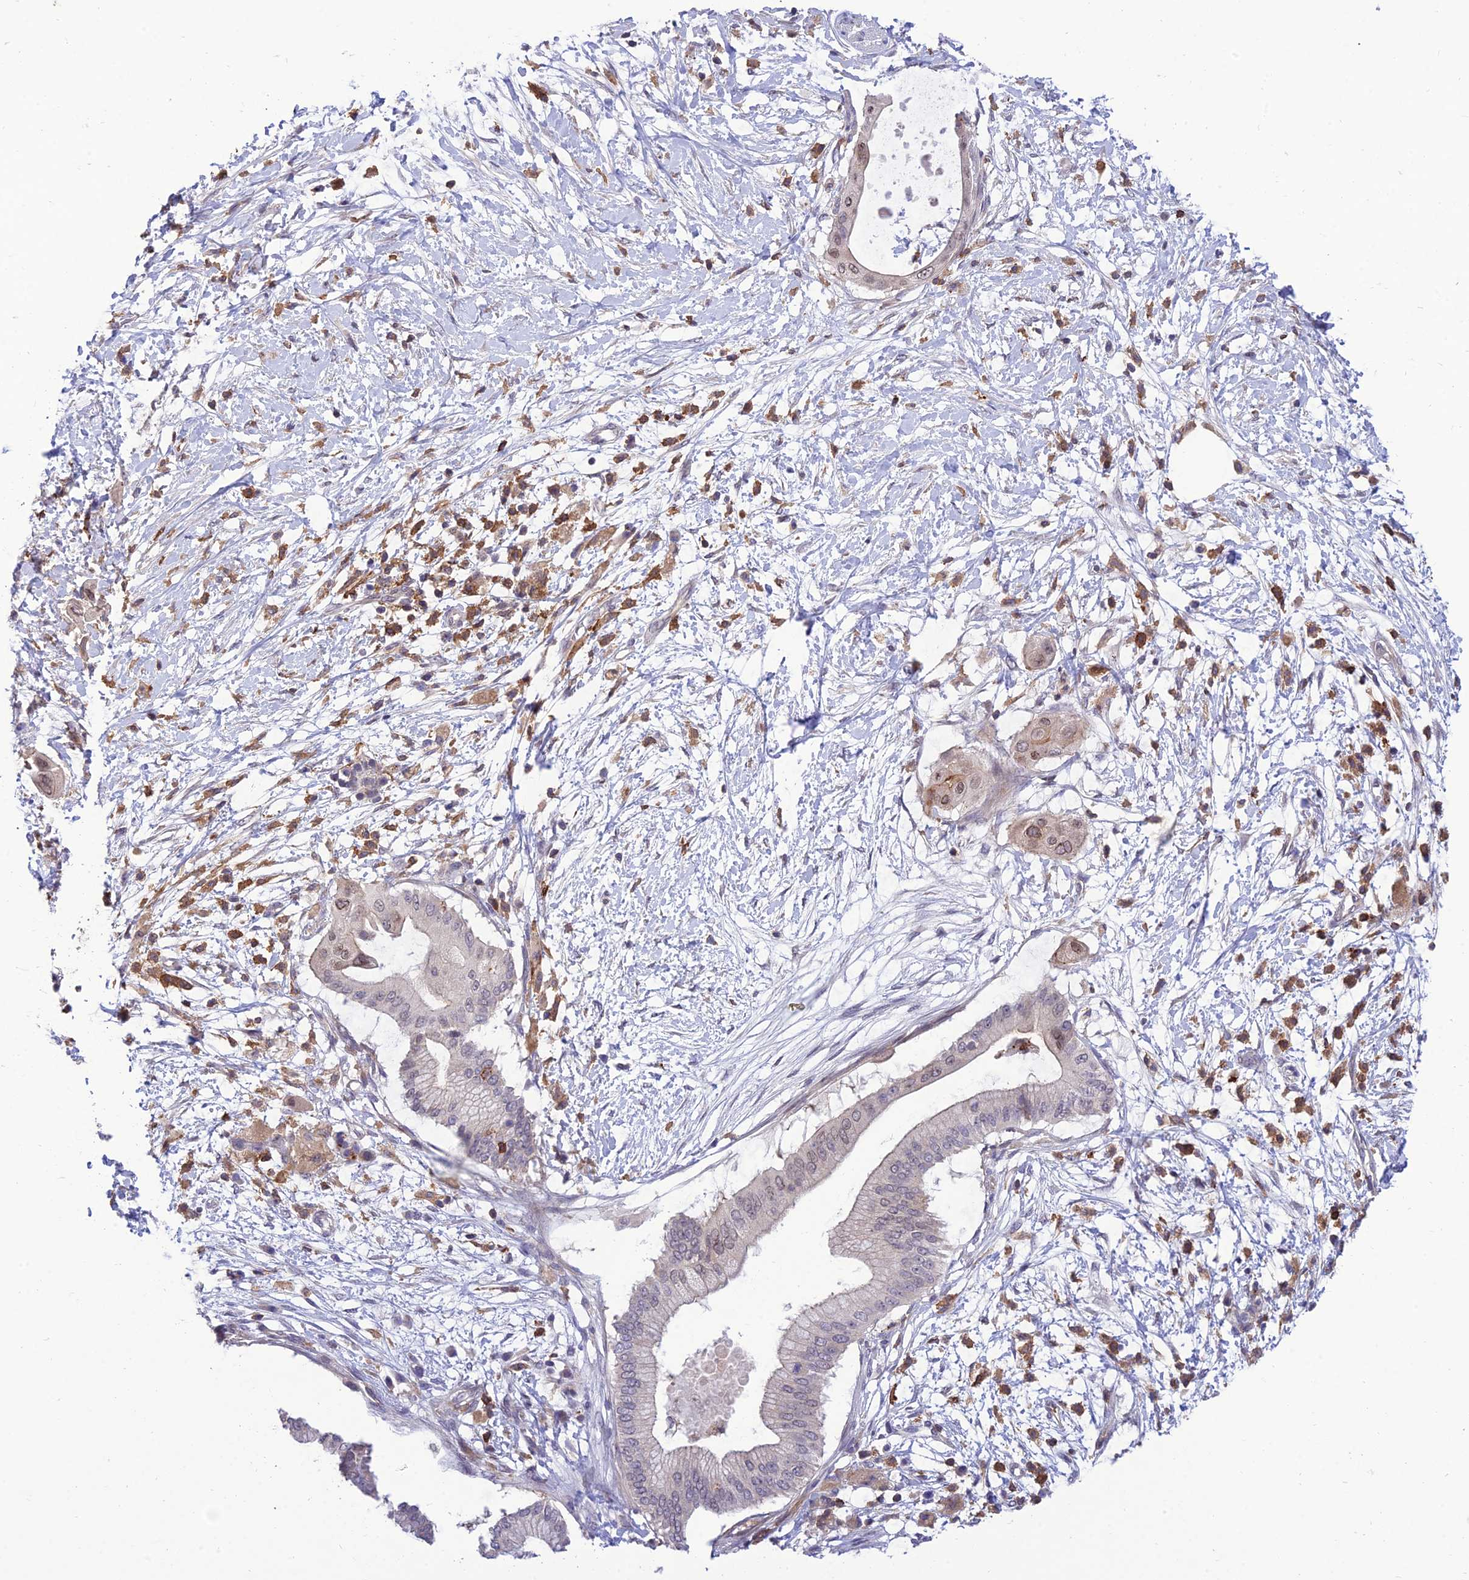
{"staining": {"intensity": "weak", "quantity": "<25%", "location": "nuclear"}, "tissue": "pancreatic cancer", "cell_type": "Tumor cells", "image_type": "cancer", "snomed": [{"axis": "morphology", "description": "Adenocarcinoma, NOS"}, {"axis": "topography", "description": "Pancreas"}], "caption": "An immunohistochemistry (IHC) photomicrograph of pancreatic cancer is shown. There is no staining in tumor cells of pancreatic cancer. (Immunohistochemistry (ihc), brightfield microscopy, high magnification).", "gene": "FAM76A", "patient": {"sex": "male", "age": 68}}